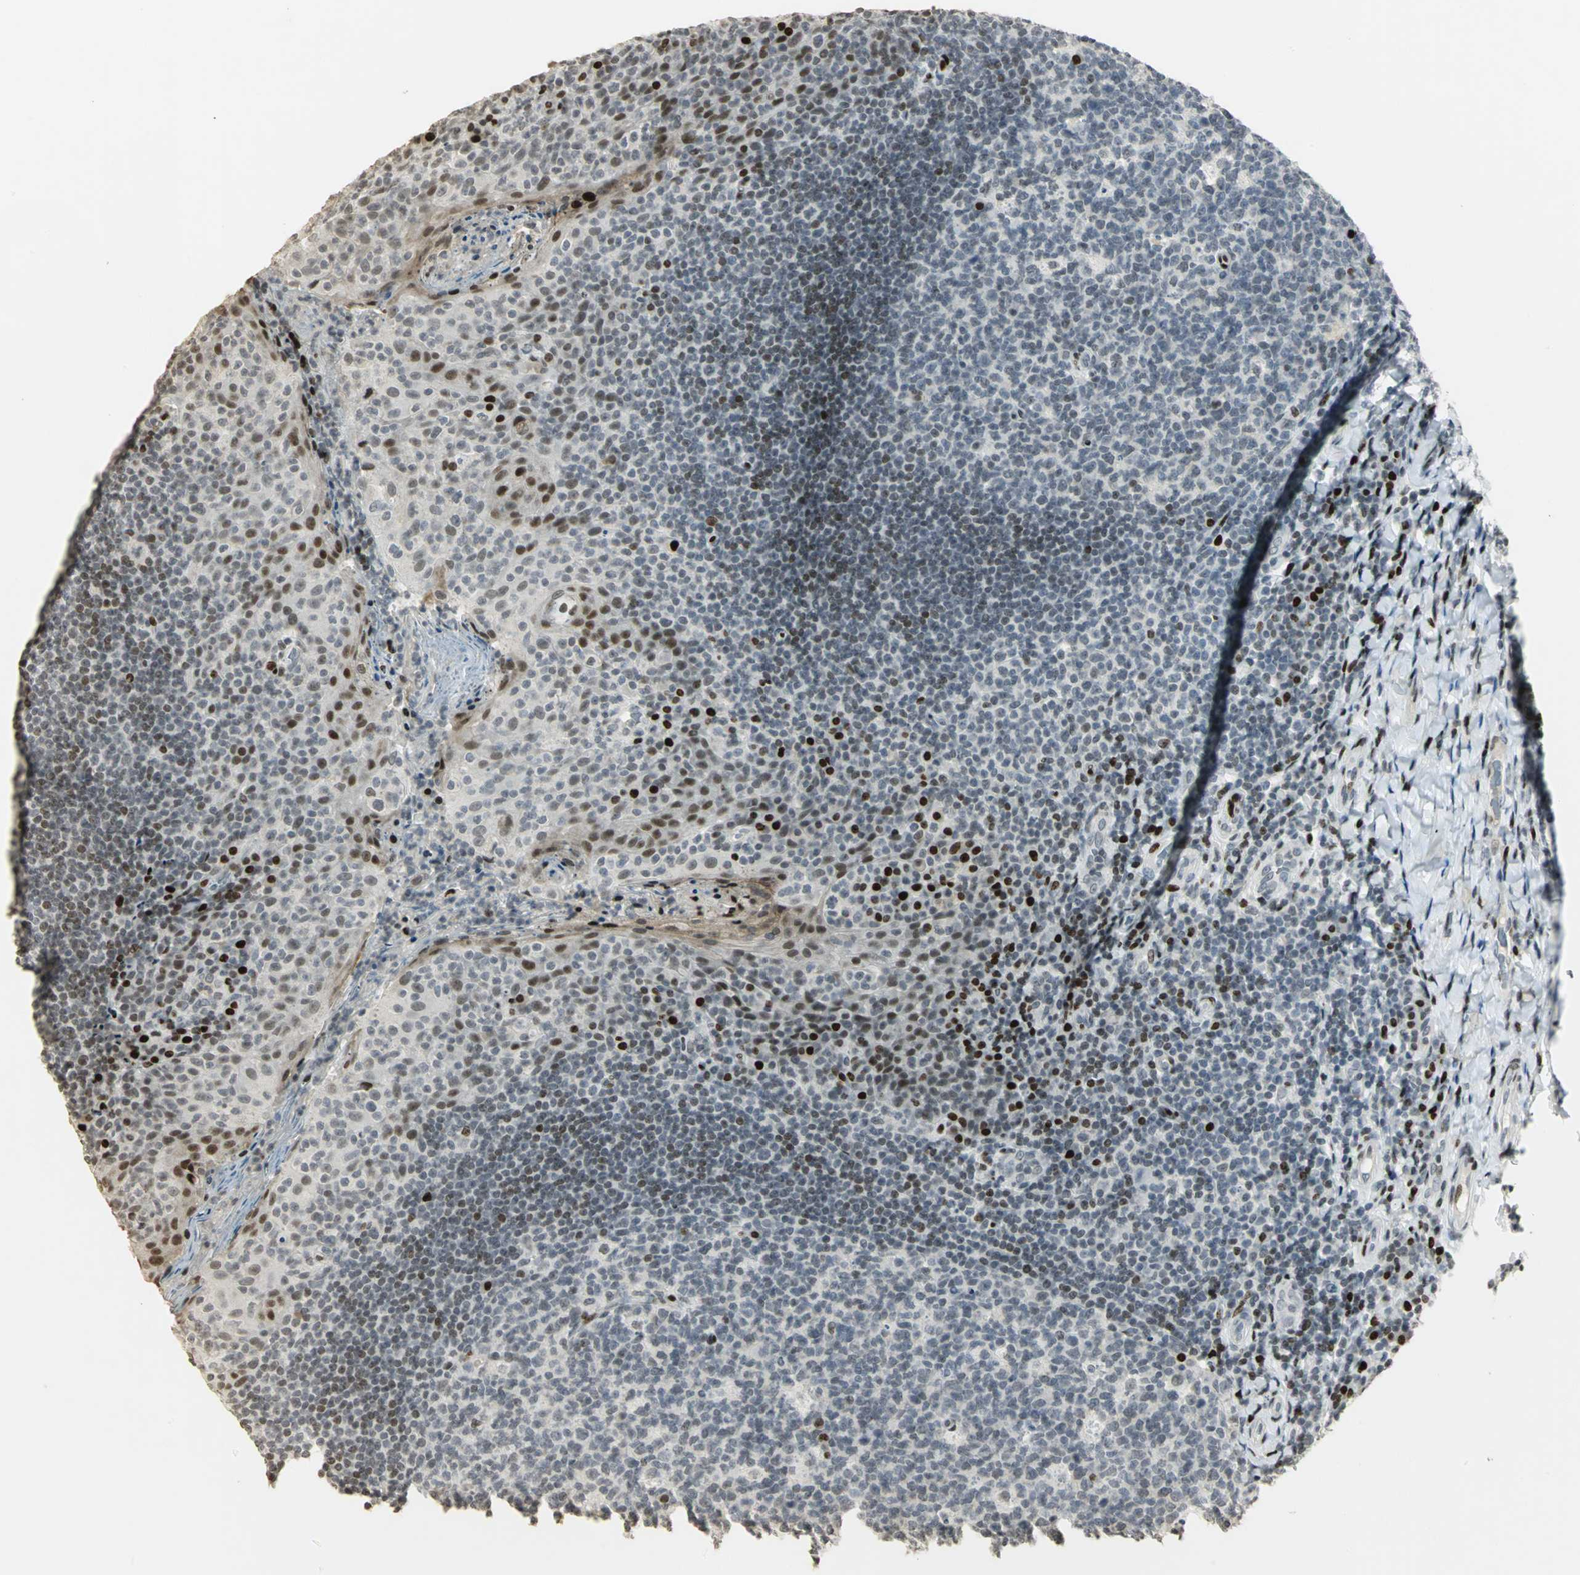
{"staining": {"intensity": "strong", "quantity": "<25%", "location": "nuclear"}, "tissue": "tonsil", "cell_type": "Germinal center cells", "image_type": "normal", "snomed": [{"axis": "morphology", "description": "Normal tissue, NOS"}, {"axis": "topography", "description": "Tonsil"}], "caption": "Benign tonsil shows strong nuclear staining in approximately <25% of germinal center cells The protein is shown in brown color, while the nuclei are stained blue..", "gene": "KDM1A", "patient": {"sex": "male", "age": 17}}